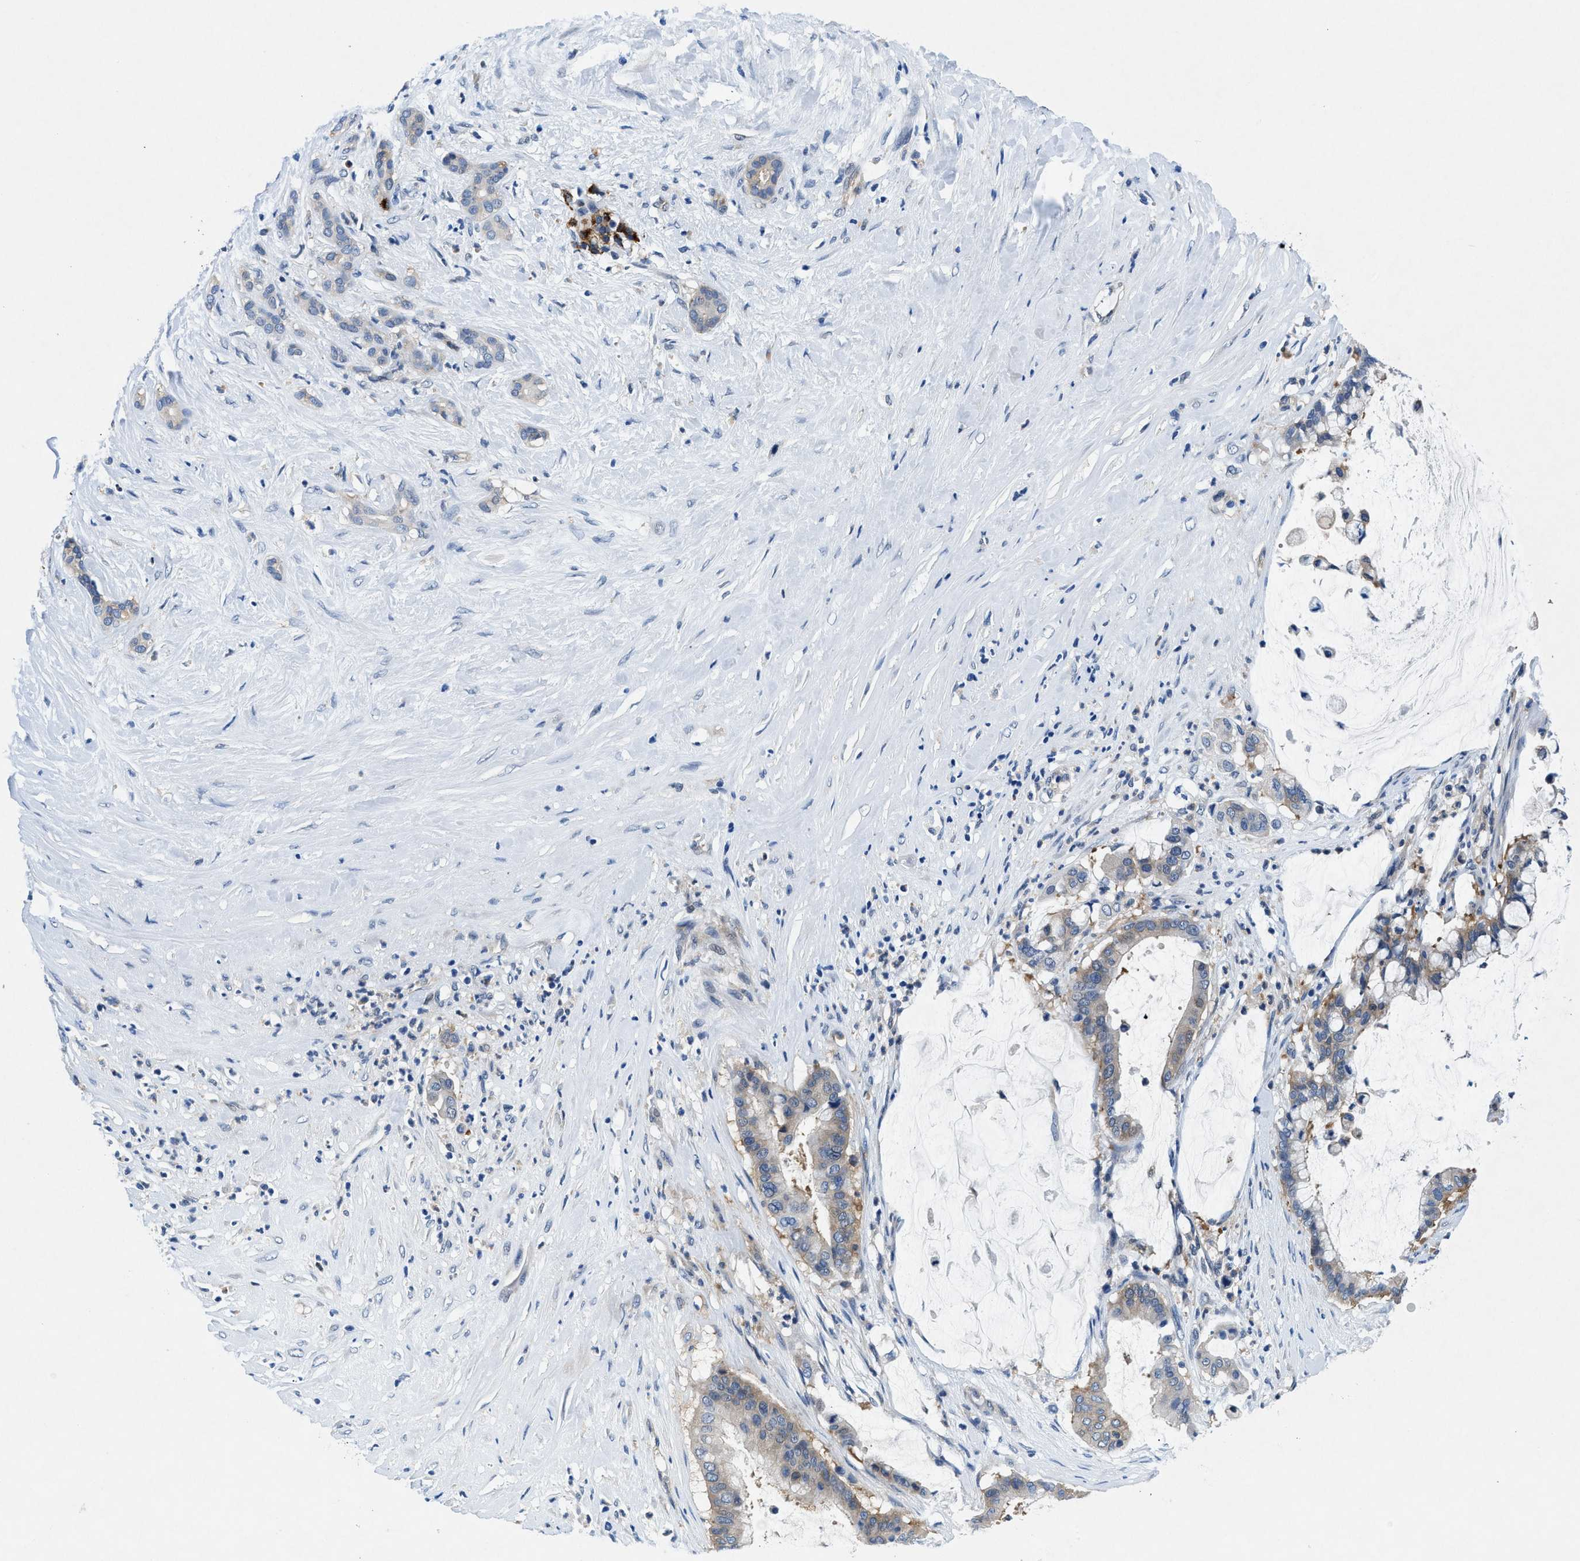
{"staining": {"intensity": "negative", "quantity": "none", "location": "none"}, "tissue": "pancreatic cancer", "cell_type": "Tumor cells", "image_type": "cancer", "snomed": [{"axis": "morphology", "description": "Adenocarcinoma, NOS"}, {"axis": "topography", "description": "Pancreas"}], "caption": "This is an IHC histopathology image of human pancreatic adenocarcinoma. There is no staining in tumor cells.", "gene": "COPS2", "patient": {"sex": "male", "age": 41}}